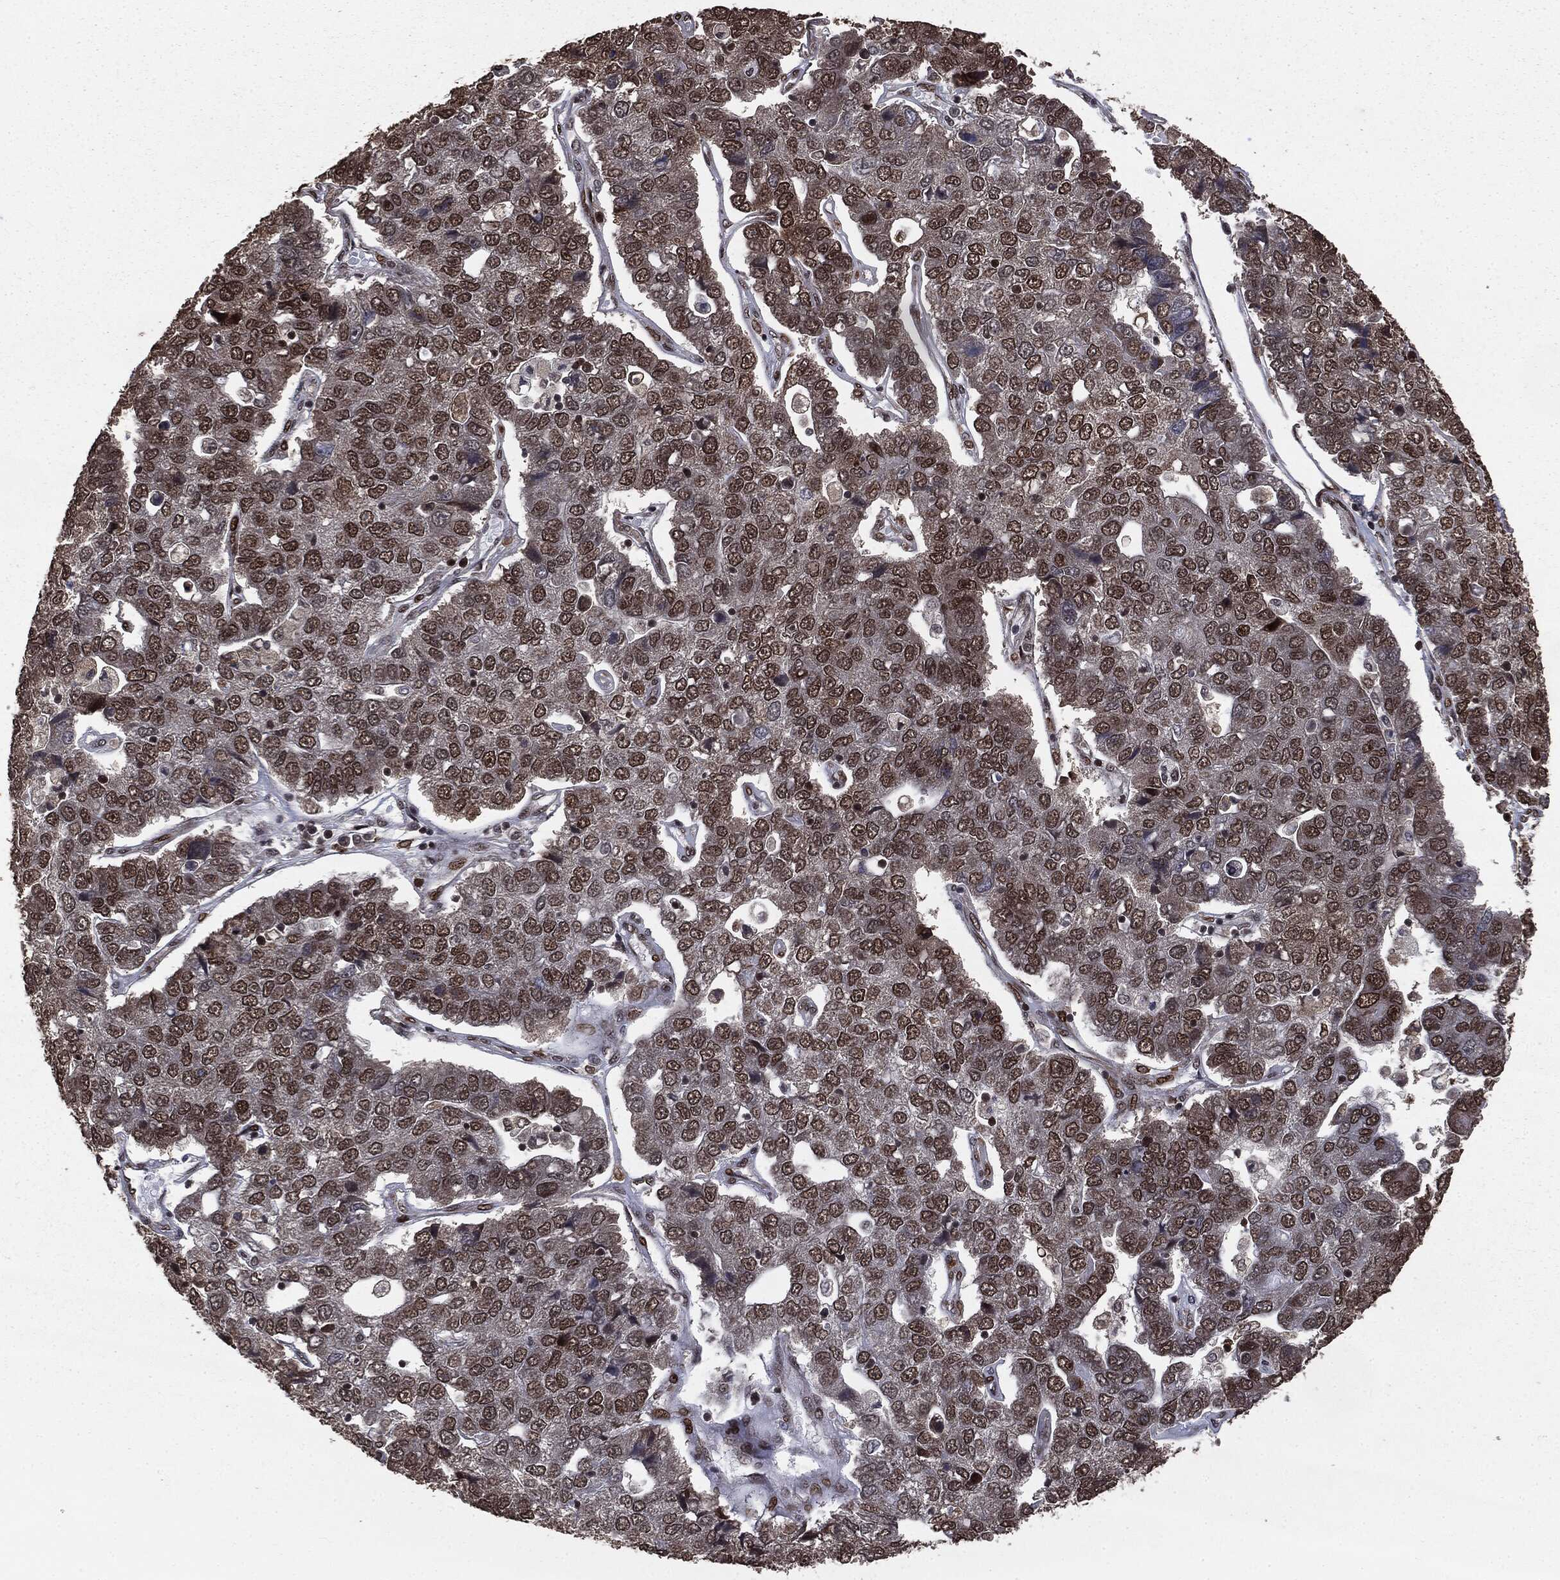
{"staining": {"intensity": "strong", "quantity": ">75%", "location": "nuclear"}, "tissue": "pancreatic cancer", "cell_type": "Tumor cells", "image_type": "cancer", "snomed": [{"axis": "morphology", "description": "Adenocarcinoma, NOS"}, {"axis": "topography", "description": "Pancreas"}], "caption": "Pancreatic cancer was stained to show a protein in brown. There is high levels of strong nuclear positivity in approximately >75% of tumor cells.", "gene": "DVL2", "patient": {"sex": "female", "age": 61}}